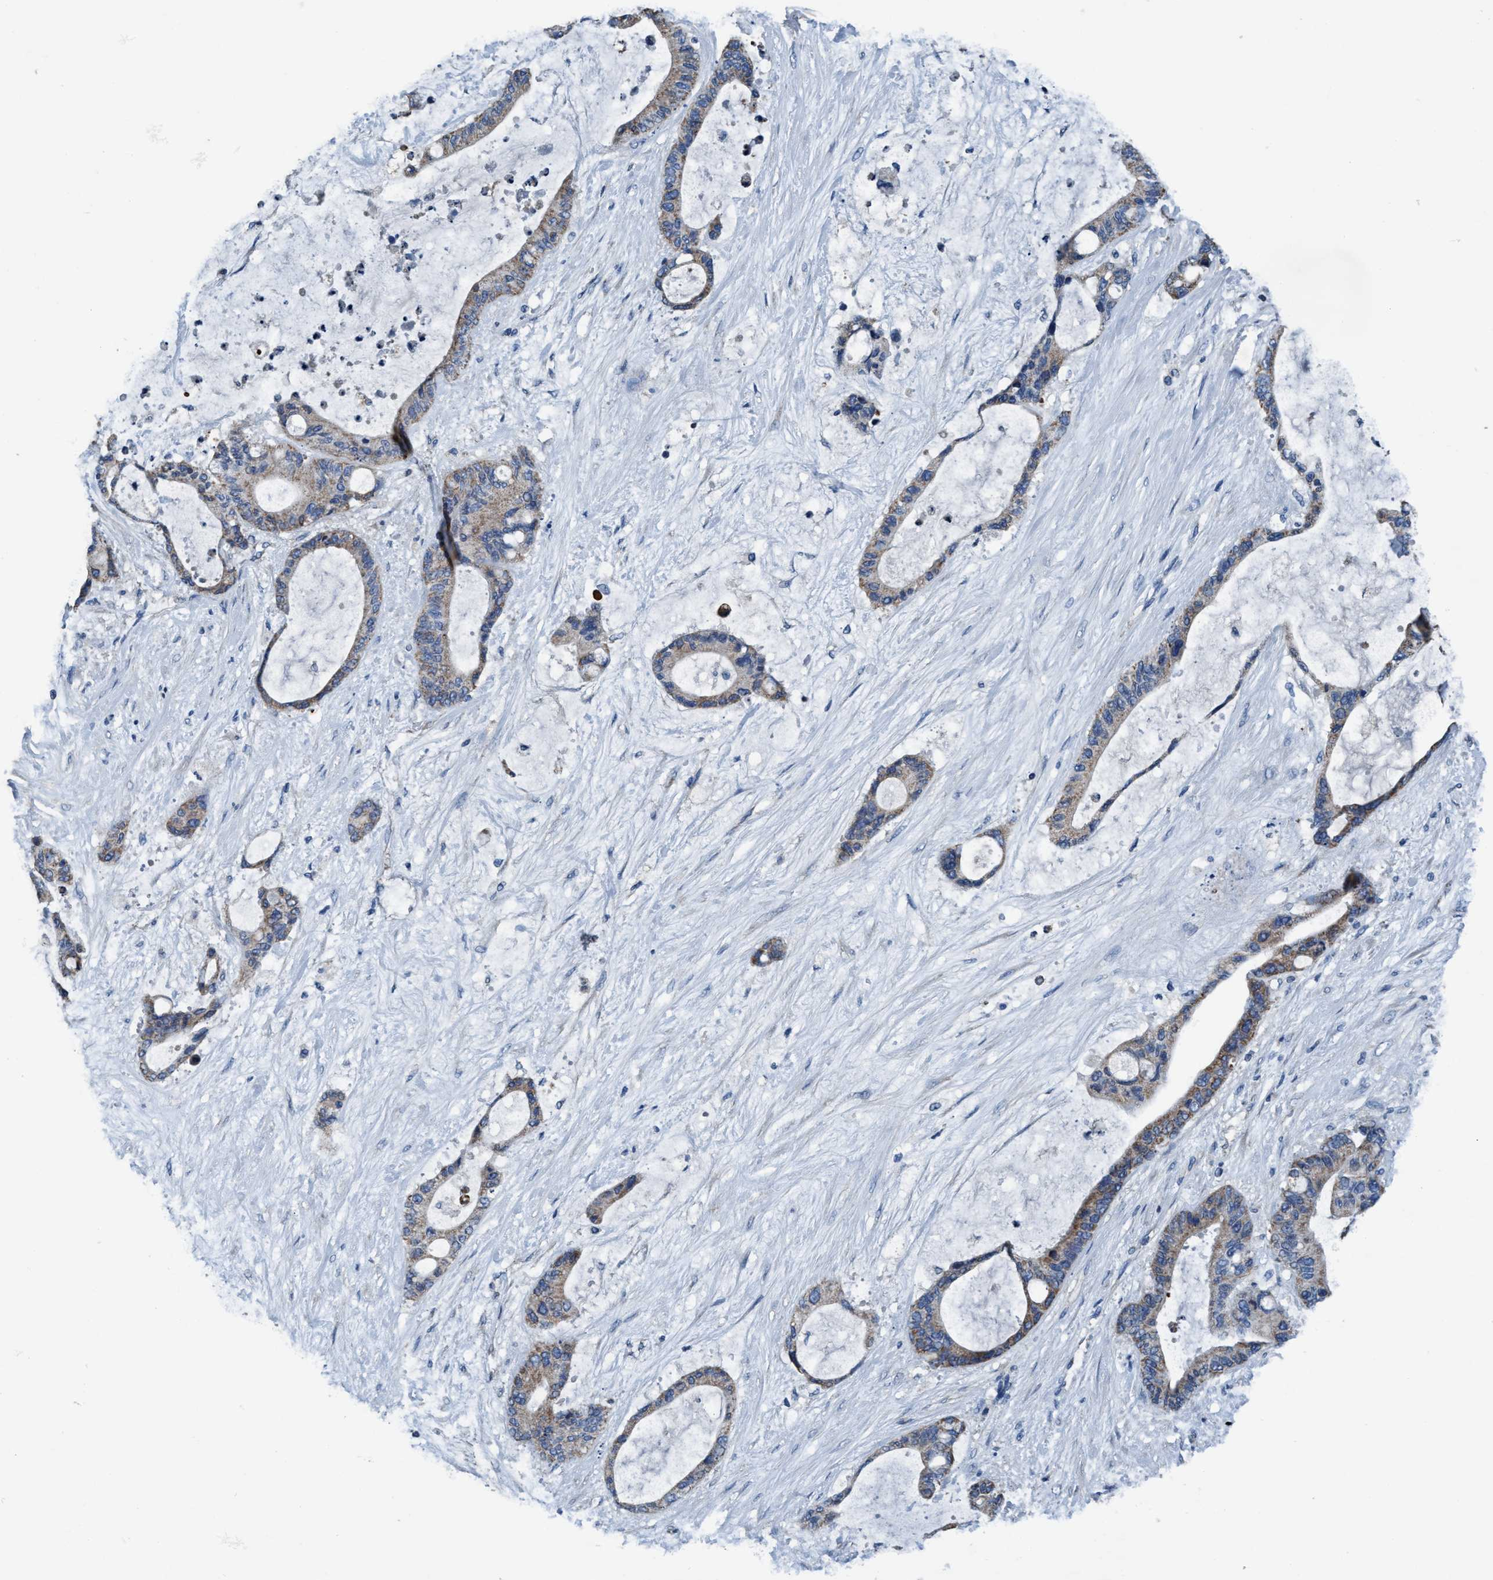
{"staining": {"intensity": "moderate", "quantity": "25%-75%", "location": "cytoplasmic/membranous"}, "tissue": "liver cancer", "cell_type": "Tumor cells", "image_type": "cancer", "snomed": [{"axis": "morphology", "description": "Cholangiocarcinoma"}, {"axis": "topography", "description": "Liver"}], "caption": "Liver cholangiocarcinoma stained for a protein (brown) displays moderate cytoplasmic/membranous positive positivity in approximately 25%-75% of tumor cells.", "gene": "ANKFN1", "patient": {"sex": "female", "age": 73}}